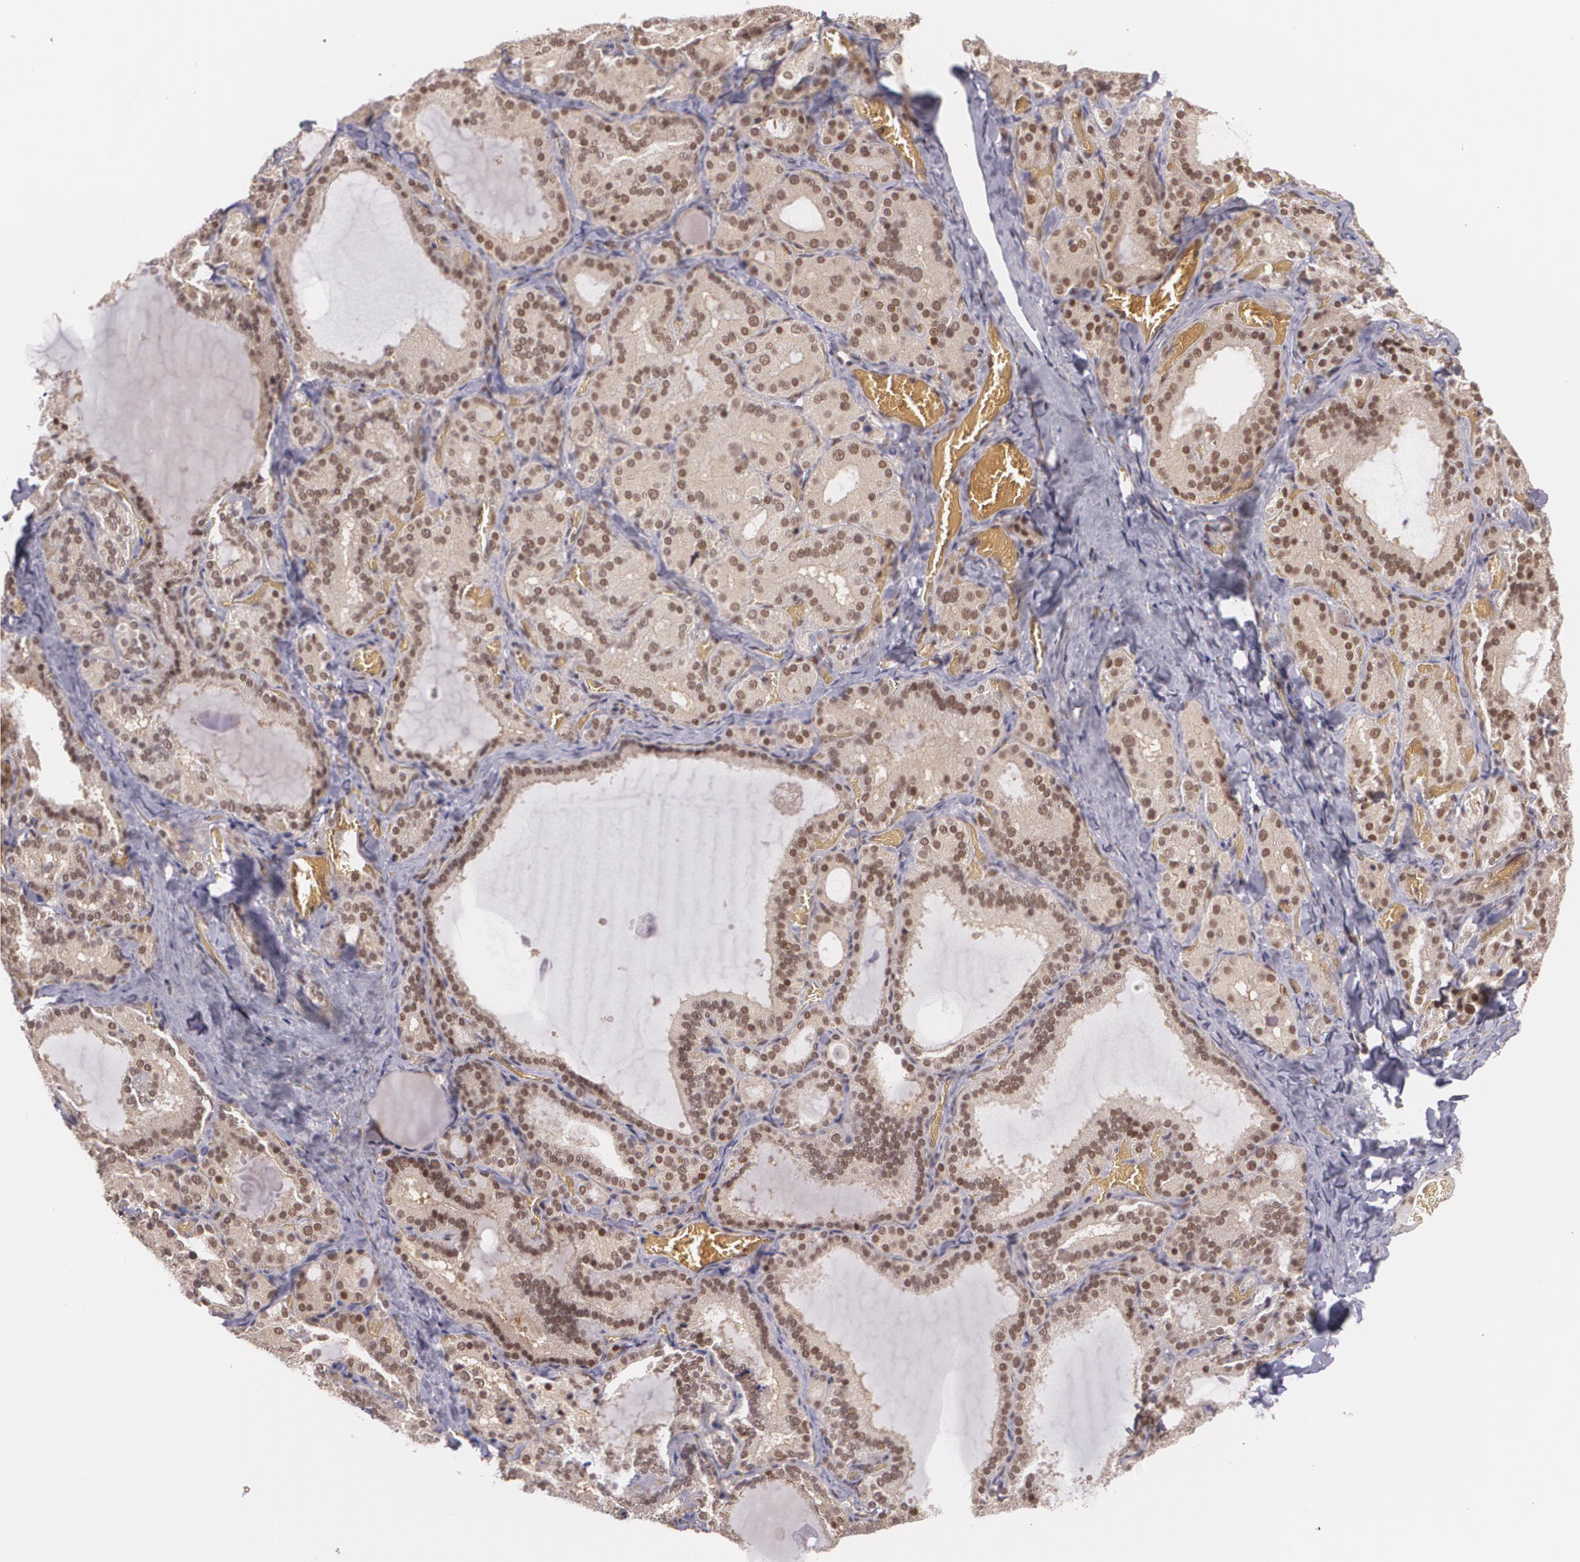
{"staining": {"intensity": "weak", "quantity": "<25%", "location": "nuclear"}, "tissue": "thyroid gland", "cell_type": "Glandular cells", "image_type": "normal", "snomed": [{"axis": "morphology", "description": "Normal tissue, NOS"}, {"axis": "topography", "description": "Thyroid gland"}], "caption": "High power microscopy photomicrograph of an immunohistochemistry micrograph of normal thyroid gland, revealing no significant positivity in glandular cells. (DAB immunohistochemistry visualized using brightfield microscopy, high magnification).", "gene": "CUL2", "patient": {"sex": "female", "age": 33}}